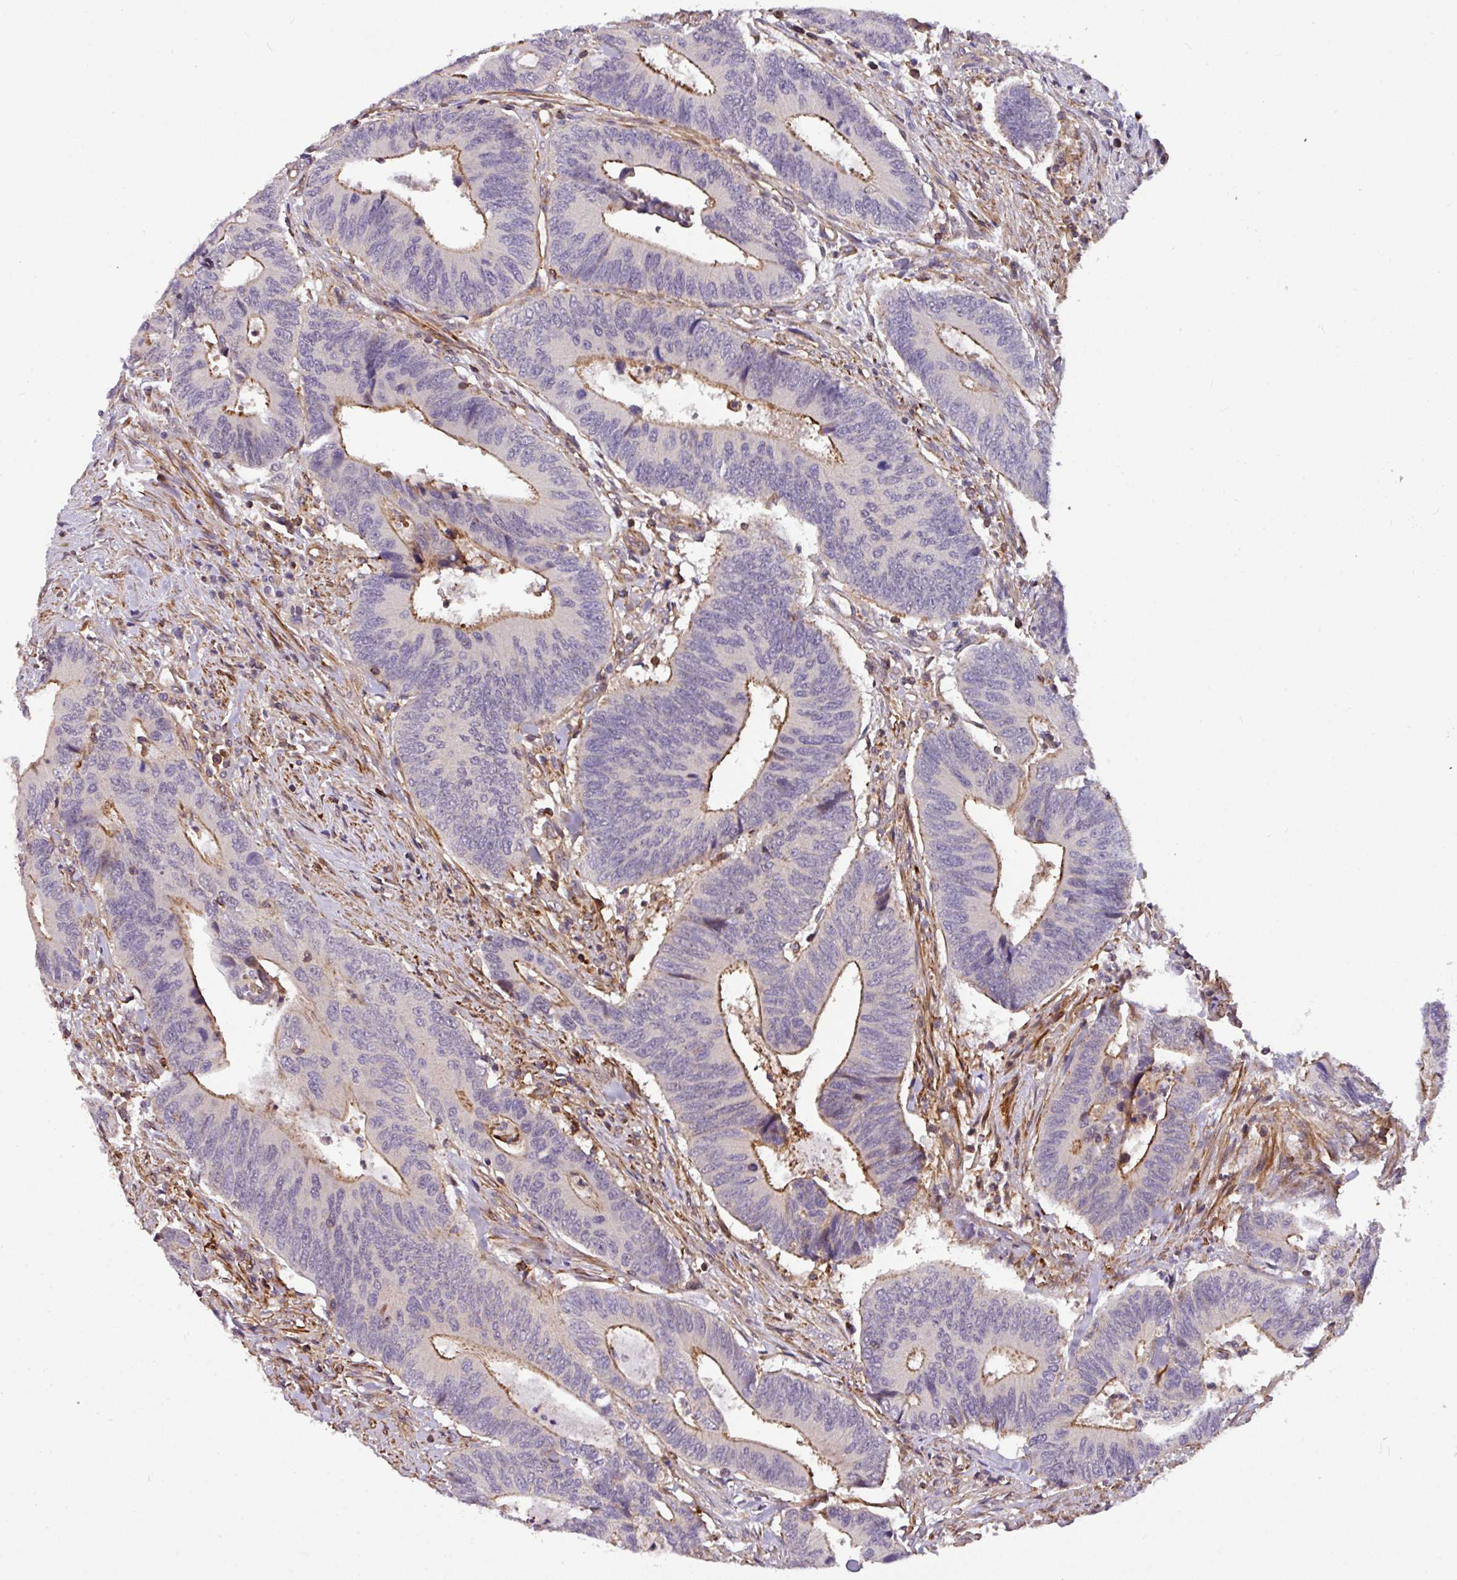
{"staining": {"intensity": "moderate", "quantity": "25%-75%", "location": "cytoplasmic/membranous"}, "tissue": "colorectal cancer", "cell_type": "Tumor cells", "image_type": "cancer", "snomed": [{"axis": "morphology", "description": "Adenocarcinoma, NOS"}, {"axis": "topography", "description": "Colon"}], "caption": "Moderate cytoplasmic/membranous expression is identified in about 25%-75% of tumor cells in colorectal cancer (adenocarcinoma). The protein of interest is stained brown, and the nuclei are stained in blue (DAB IHC with brightfield microscopy, high magnification).", "gene": "CASS4", "patient": {"sex": "male", "age": 87}}